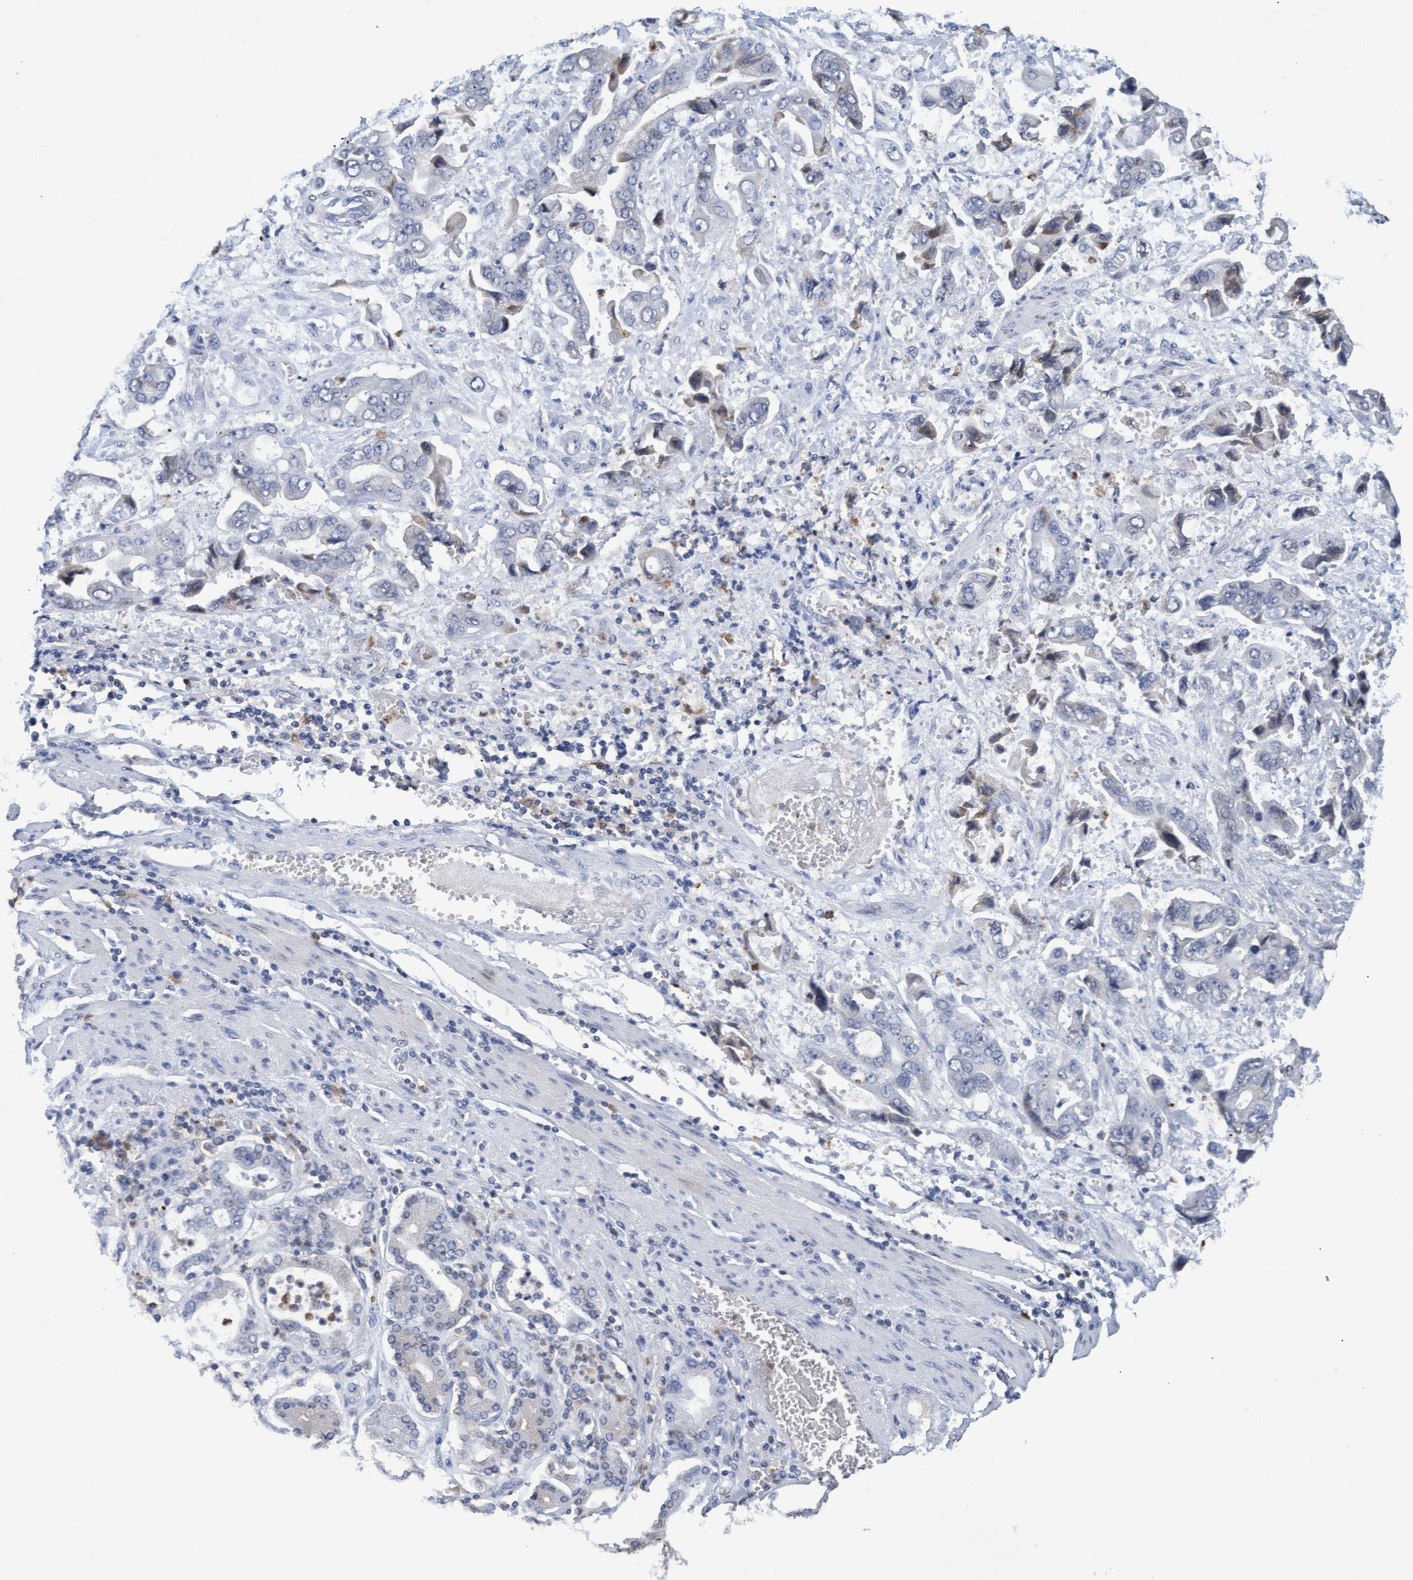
{"staining": {"intensity": "weak", "quantity": "<25%", "location": "cytoplasmic/membranous"}, "tissue": "stomach cancer", "cell_type": "Tumor cells", "image_type": "cancer", "snomed": [{"axis": "morphology", "description": "Normal tissue, NOS"}, {"axis": "morphology", "description": "Adenocarcinoma, NOS"}, {"axis": "topography", "description": "Stomach"}], "caption": "Tumor cells show no significant positivity in adenocarcinoma (stomach). (DAB (3,3'-diaminobenzidine) immunohistochemistry (IHC) visualized using brightfield microscopy, high magnification).", "gene": "GPR39", "patient": {"sex": "male", "age": 62}}